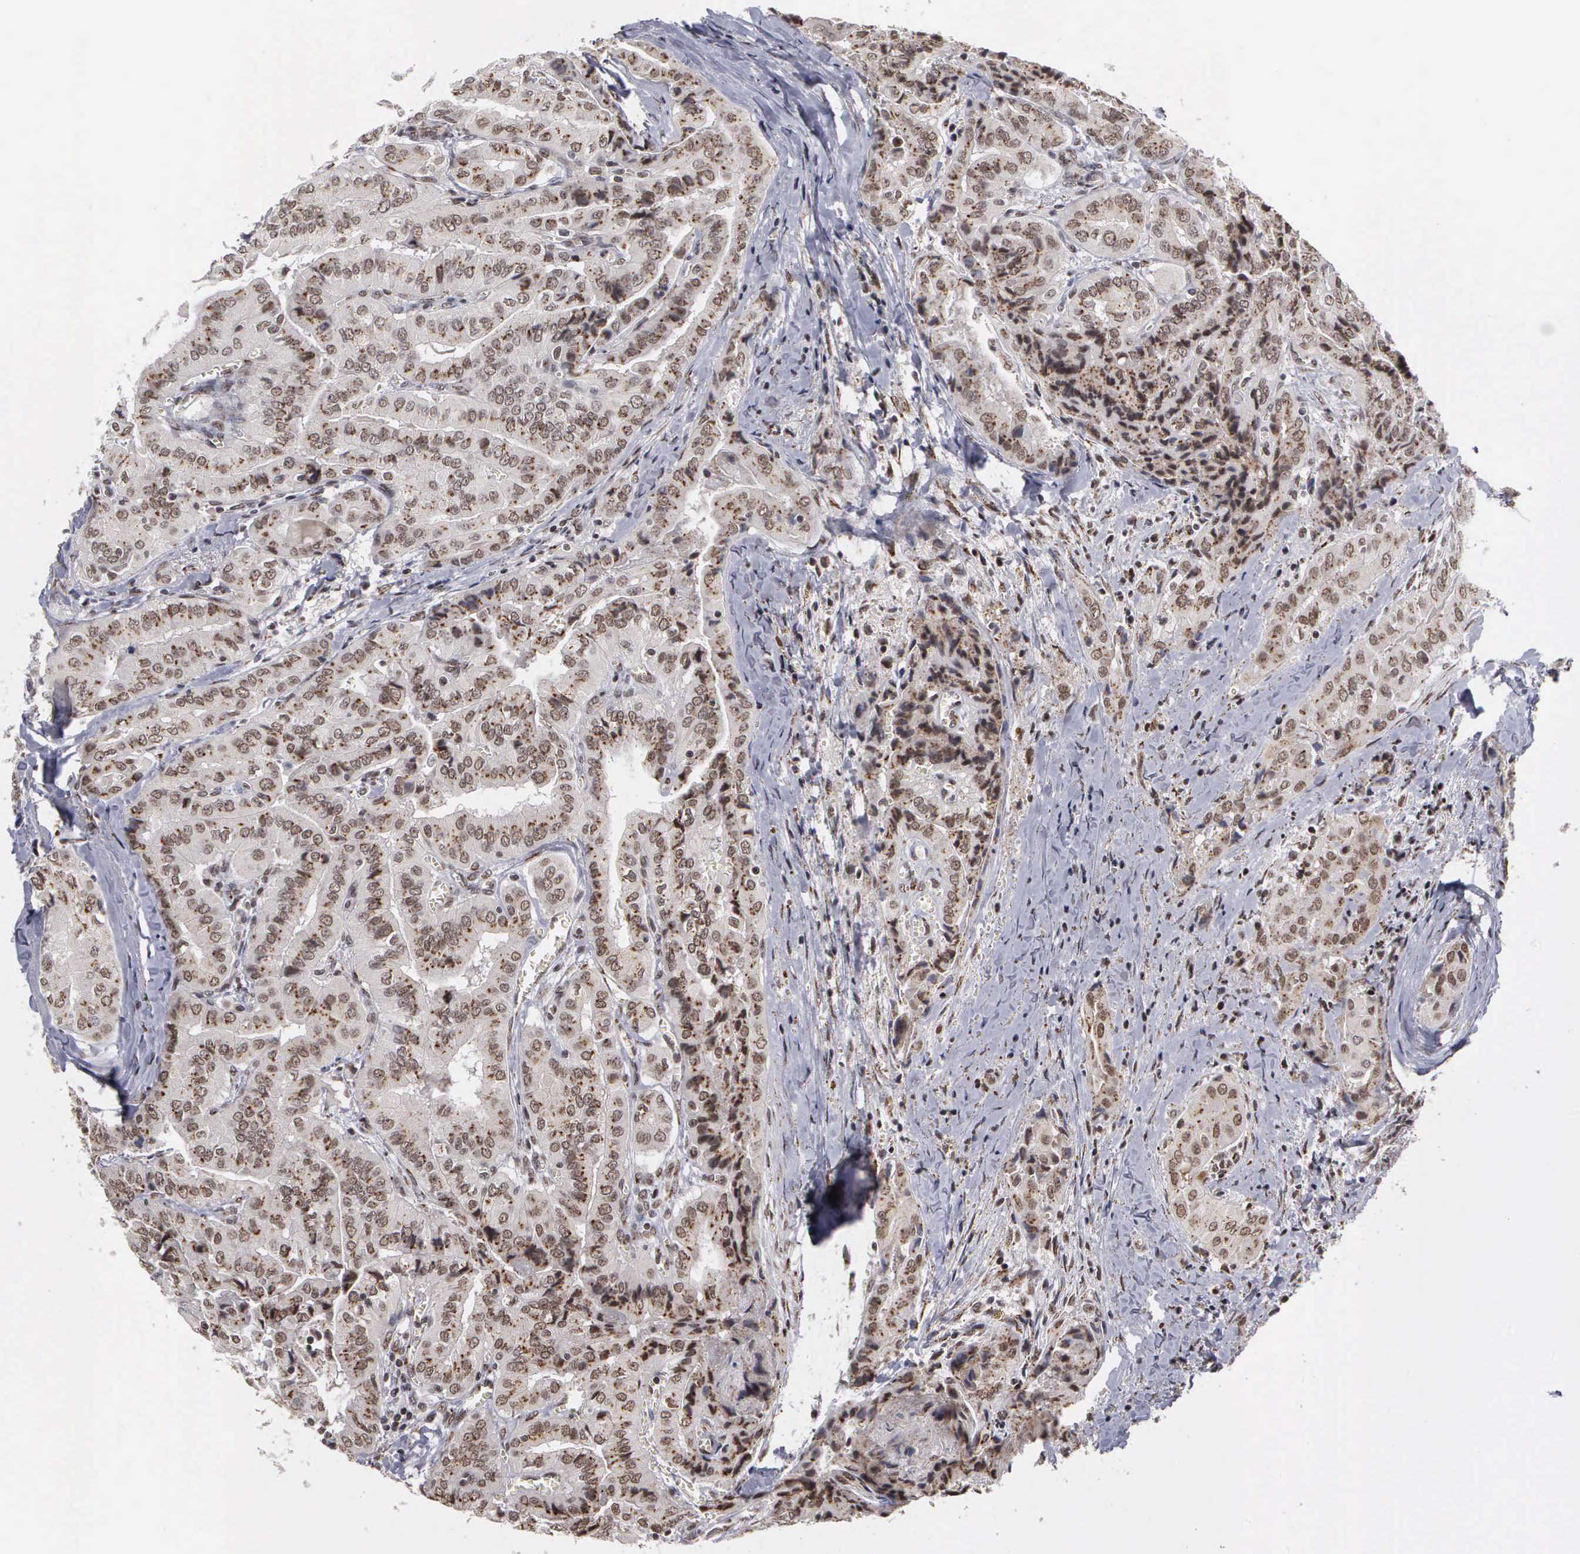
{"staining": {"intensity": "moderate", "quantity": ">75%", "location": "cytoplasmic/membranous,nuclear"}, "tissue": "thyroid cancer", "cell_type": "Tumor cells", "image_type": "cancer", "snomed": [{"axis": "morphology", "description": "Papillary adenocarcinoma, NOS"}, {"axis": "topography", "description": "Thyroid gland"}], "caption": "DAB immunohistochemical staining of human thyroid cancer reveals moderate cytoplasmic/membranous and nuclear protein positivity in approximately >75% of tumor cells. (DAB IHC, brown staining for protein, blue staining for nuclei).", "gene": "GTF2A1", "patient": {"sex": "female", "age": 71}}